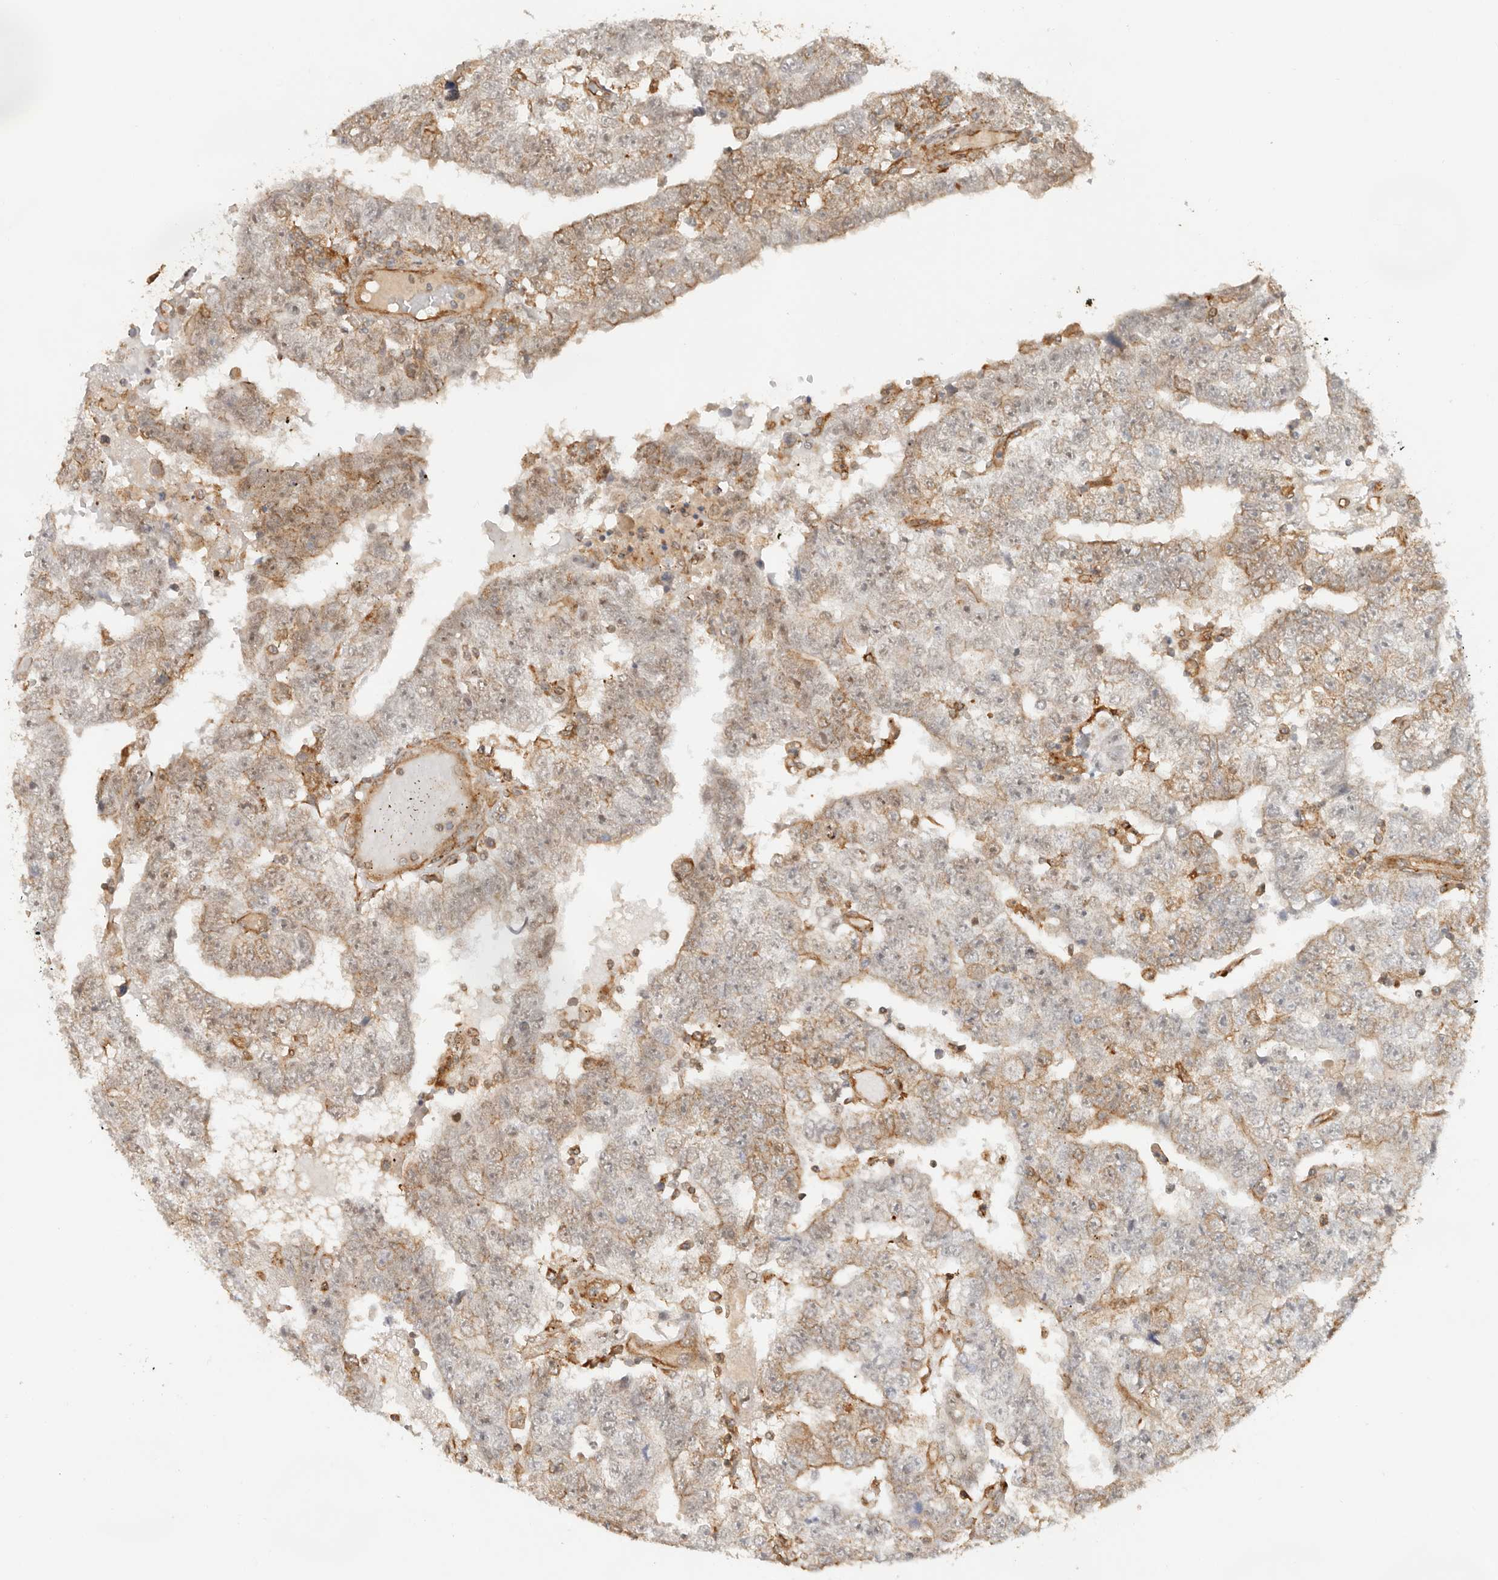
{"staining": {"intensity": "moderate", "quantity": "<25%", "location": "cytoplasmic/membranous"}, "tissue": "testis cancer", "cell_type": "Tumor cells", "image_type": "cancer", "snomed": [{"axis": "morphology", "description": "Carcinoma, Embryonal, NOS"}, {"axis": "topography", "description": "Testis"}], "caption": "Protein staining by immunohistochemistry (IHC) displays moderate cytoplasmic/membranous positivity in about <25% of tumor cells in testis cancer. Nuclei are stained in blue.", "gene": "HEXD", "patient": {"sex": "male", "age": 25}}